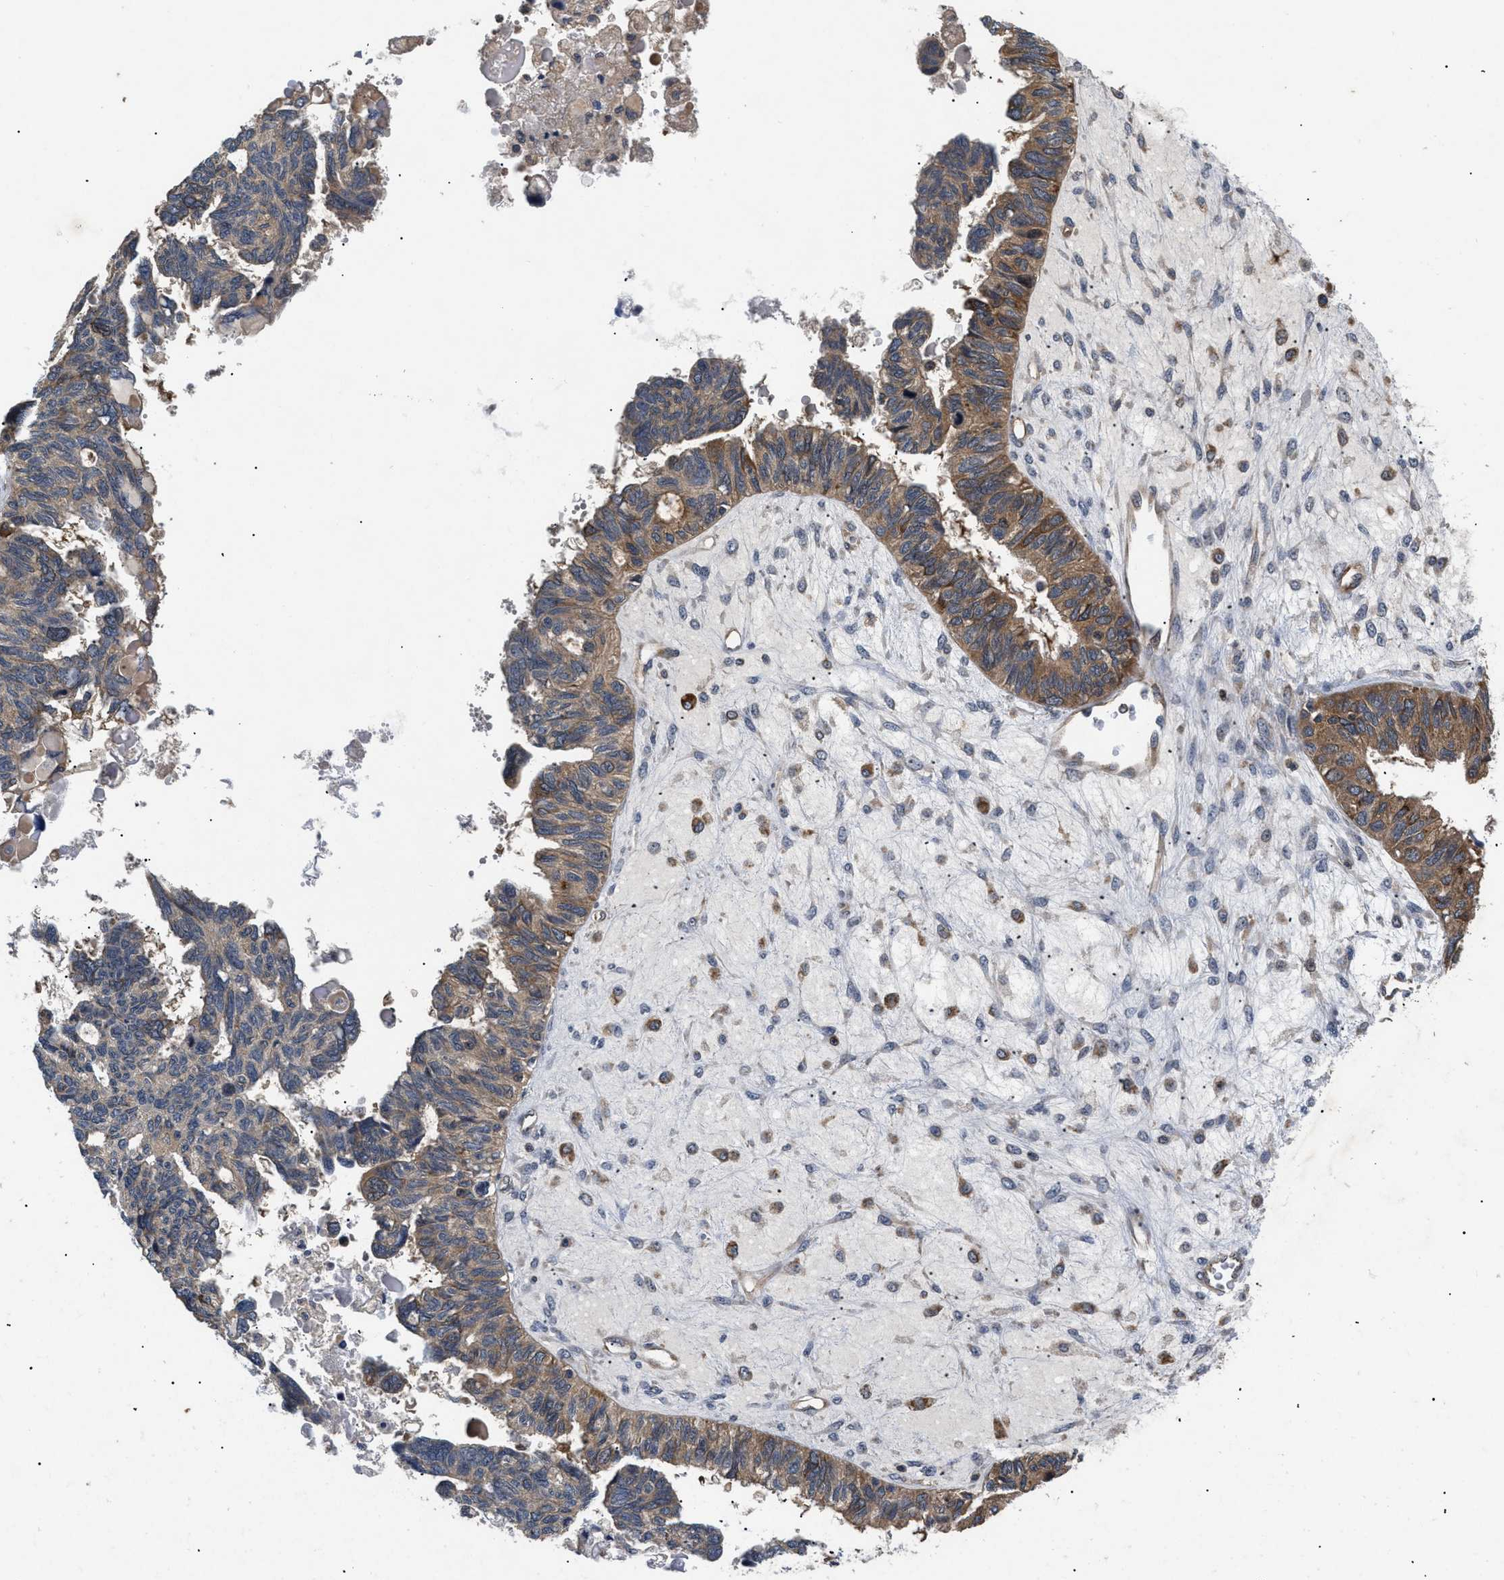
{"staining": {"intensity": "moderate", "quantity": ">75%", "location": "cytoplasmic/membranous"}, "tissue": "ovarian cancer", "cell_type": "Tumor cells", "image_type": "cancer", "snomed": [{"axis": "morphology", "description": "Cystadenocarcinoma, serous, NOS"}, {"axis": "topography", "description": "Ovary"}], "caption": "Moderate cytoplasmic/membranous positivity for a protein is appreciated in approximately >75% of tumor cells of ovarian cancer using immunohistochemistry (IHC).", "gene": "HMGCR", "patient": {"sex": "female", "age": 79}}